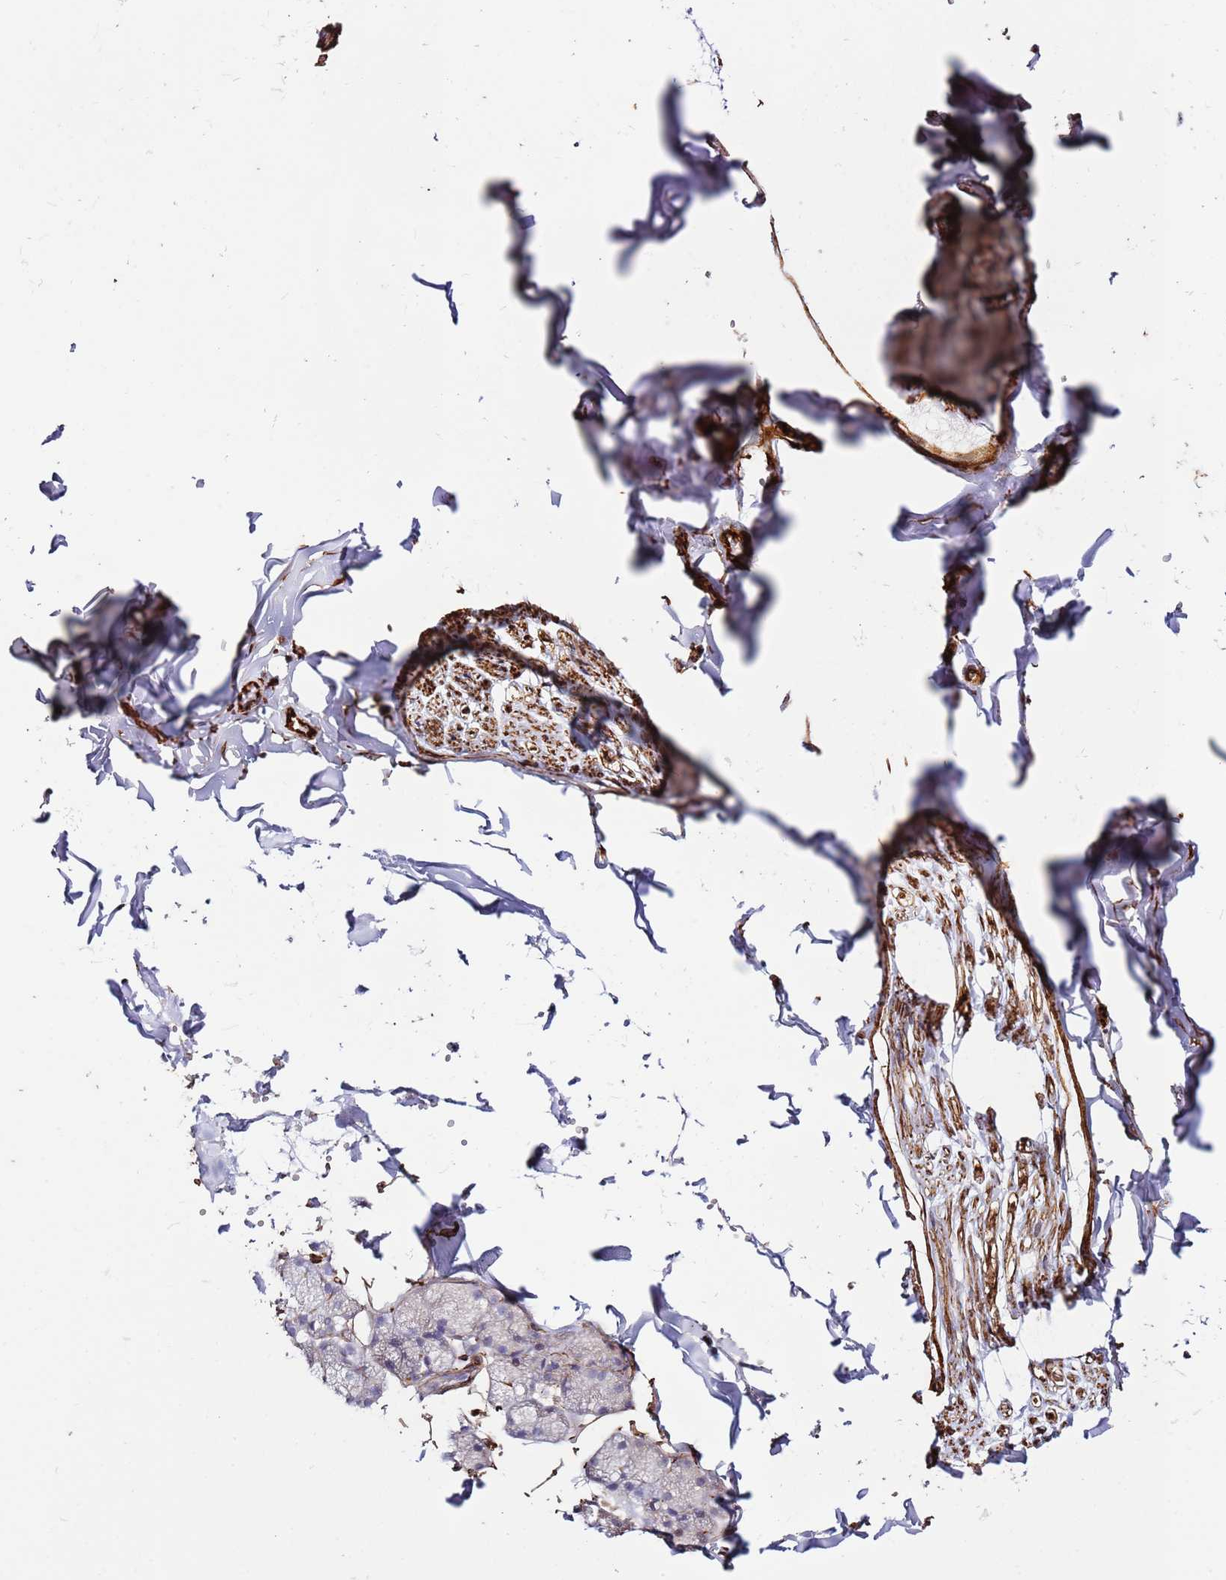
{"staining": {"intensity": "moderate", "quantity": ">75%", "location": "cytoplasmic/membranous"}, "tissue": "adipose tissue", "cell_type": "Adipocytes", "image_type": "normal", "snomed": [{"axis": "morphology", "description": "Normal tissue, NOS"}, {"axis": "topography", "description": "Salivary gland"}, {"axis": "topography", "description": "Peripheral nerve tissue"}], "caption": "Immunohistochemical staining of benign human adipose tissue reveals >75% levels of moderate cytoplasmic/membranous protein staining in approximately >75% of adipocytes. (DAB (3,3'-diaminobenzidine) = brown stain, brightfield microscopy at high magnification).", "gene": "MRGPRE", "patient": {"sex": "male", "age": 38}}